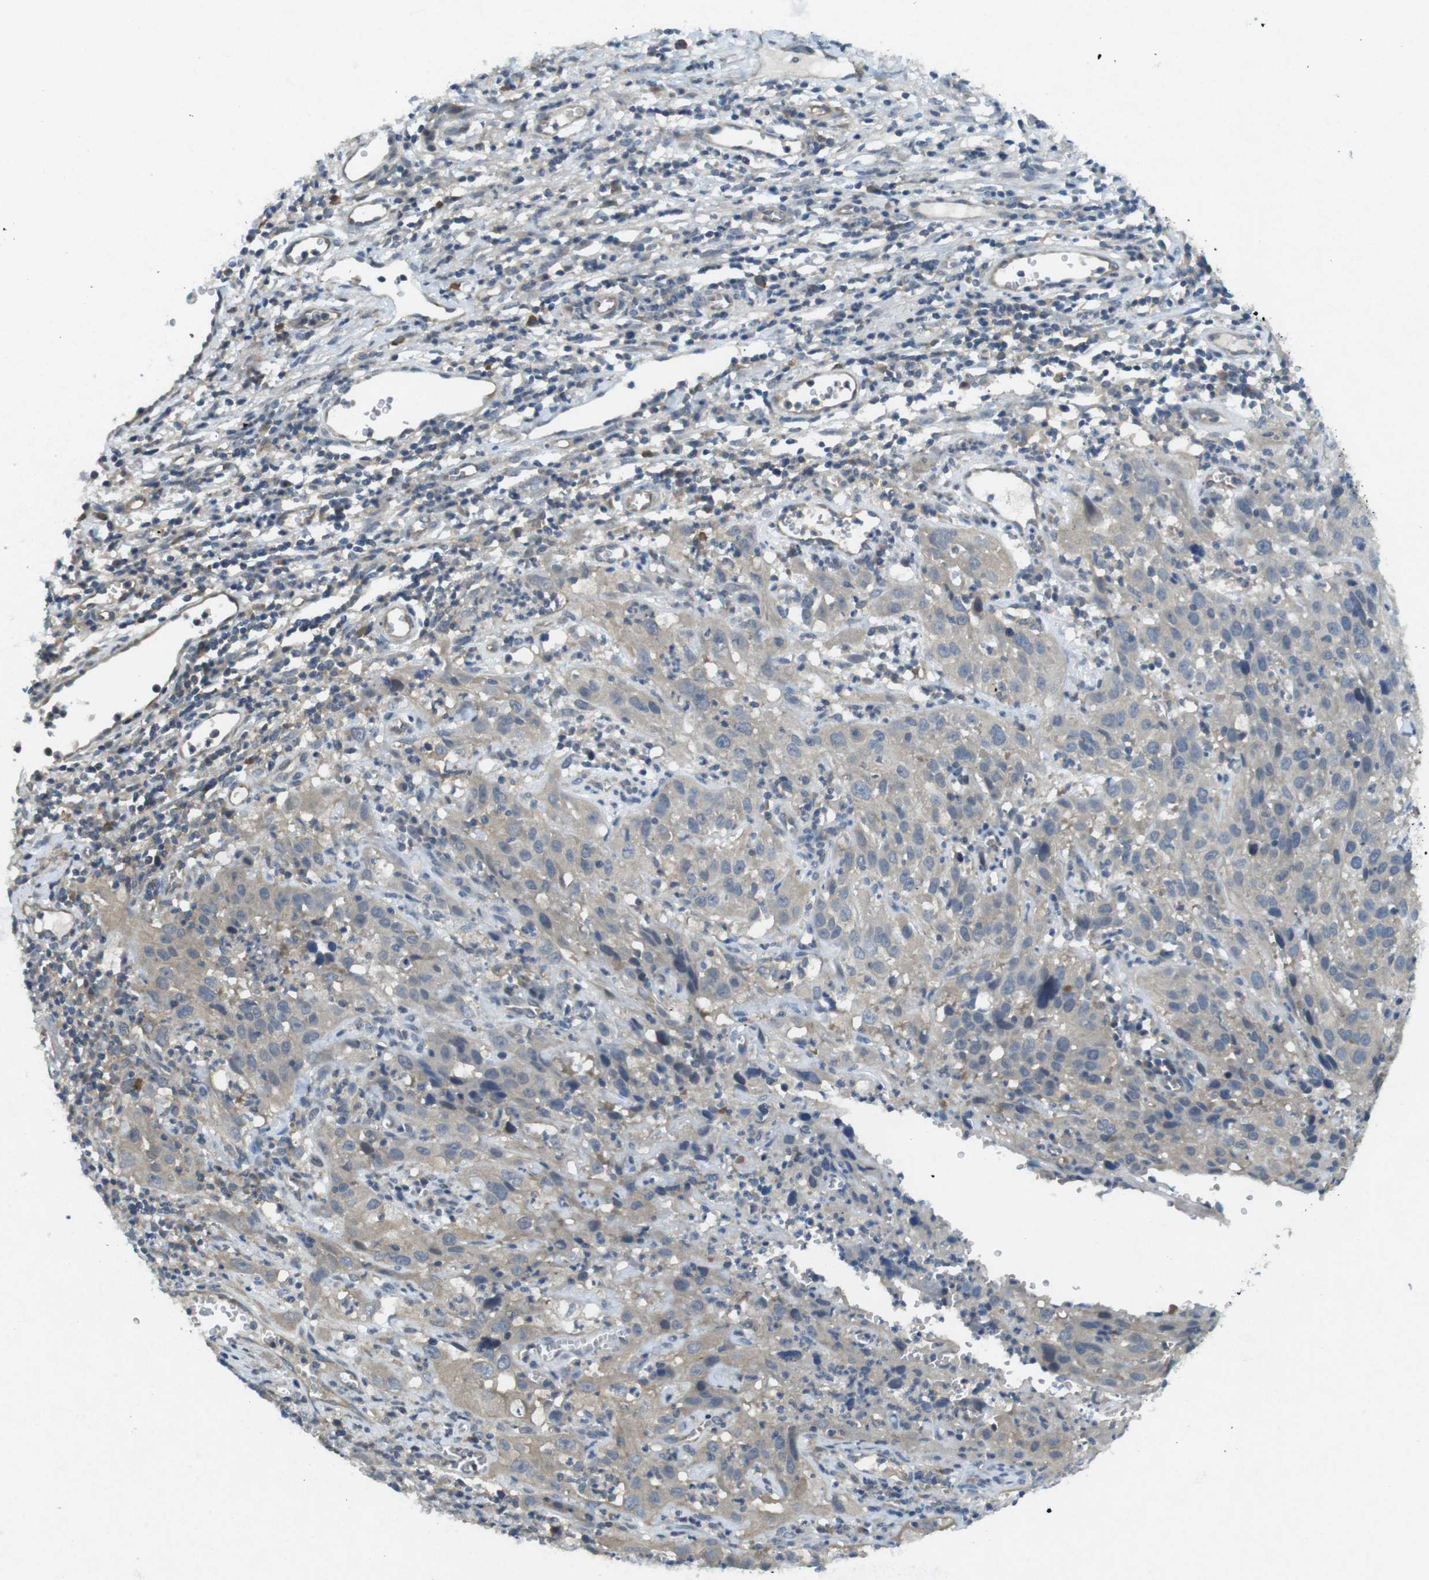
{"staining": {"intensity": "weak", "quantity": "<25%", "location": "cytoplasmic/membranous"}, "tissue": "cervical cancer", "cell_type": "Tumor cells", "image_type": "cancer", "snomed": [{"axis": "morphology", "description": "Squamous cell carcinoma, NOS"}, {"axis": "topography", "description": "Cervix"}], "caption": "An immunohistochemistry image of cervical cancer is shown. There is no staining in tumor cells of cervical cancer.", "gene": "SUGT1", "patient": {"sex": "female", "age": 32}}